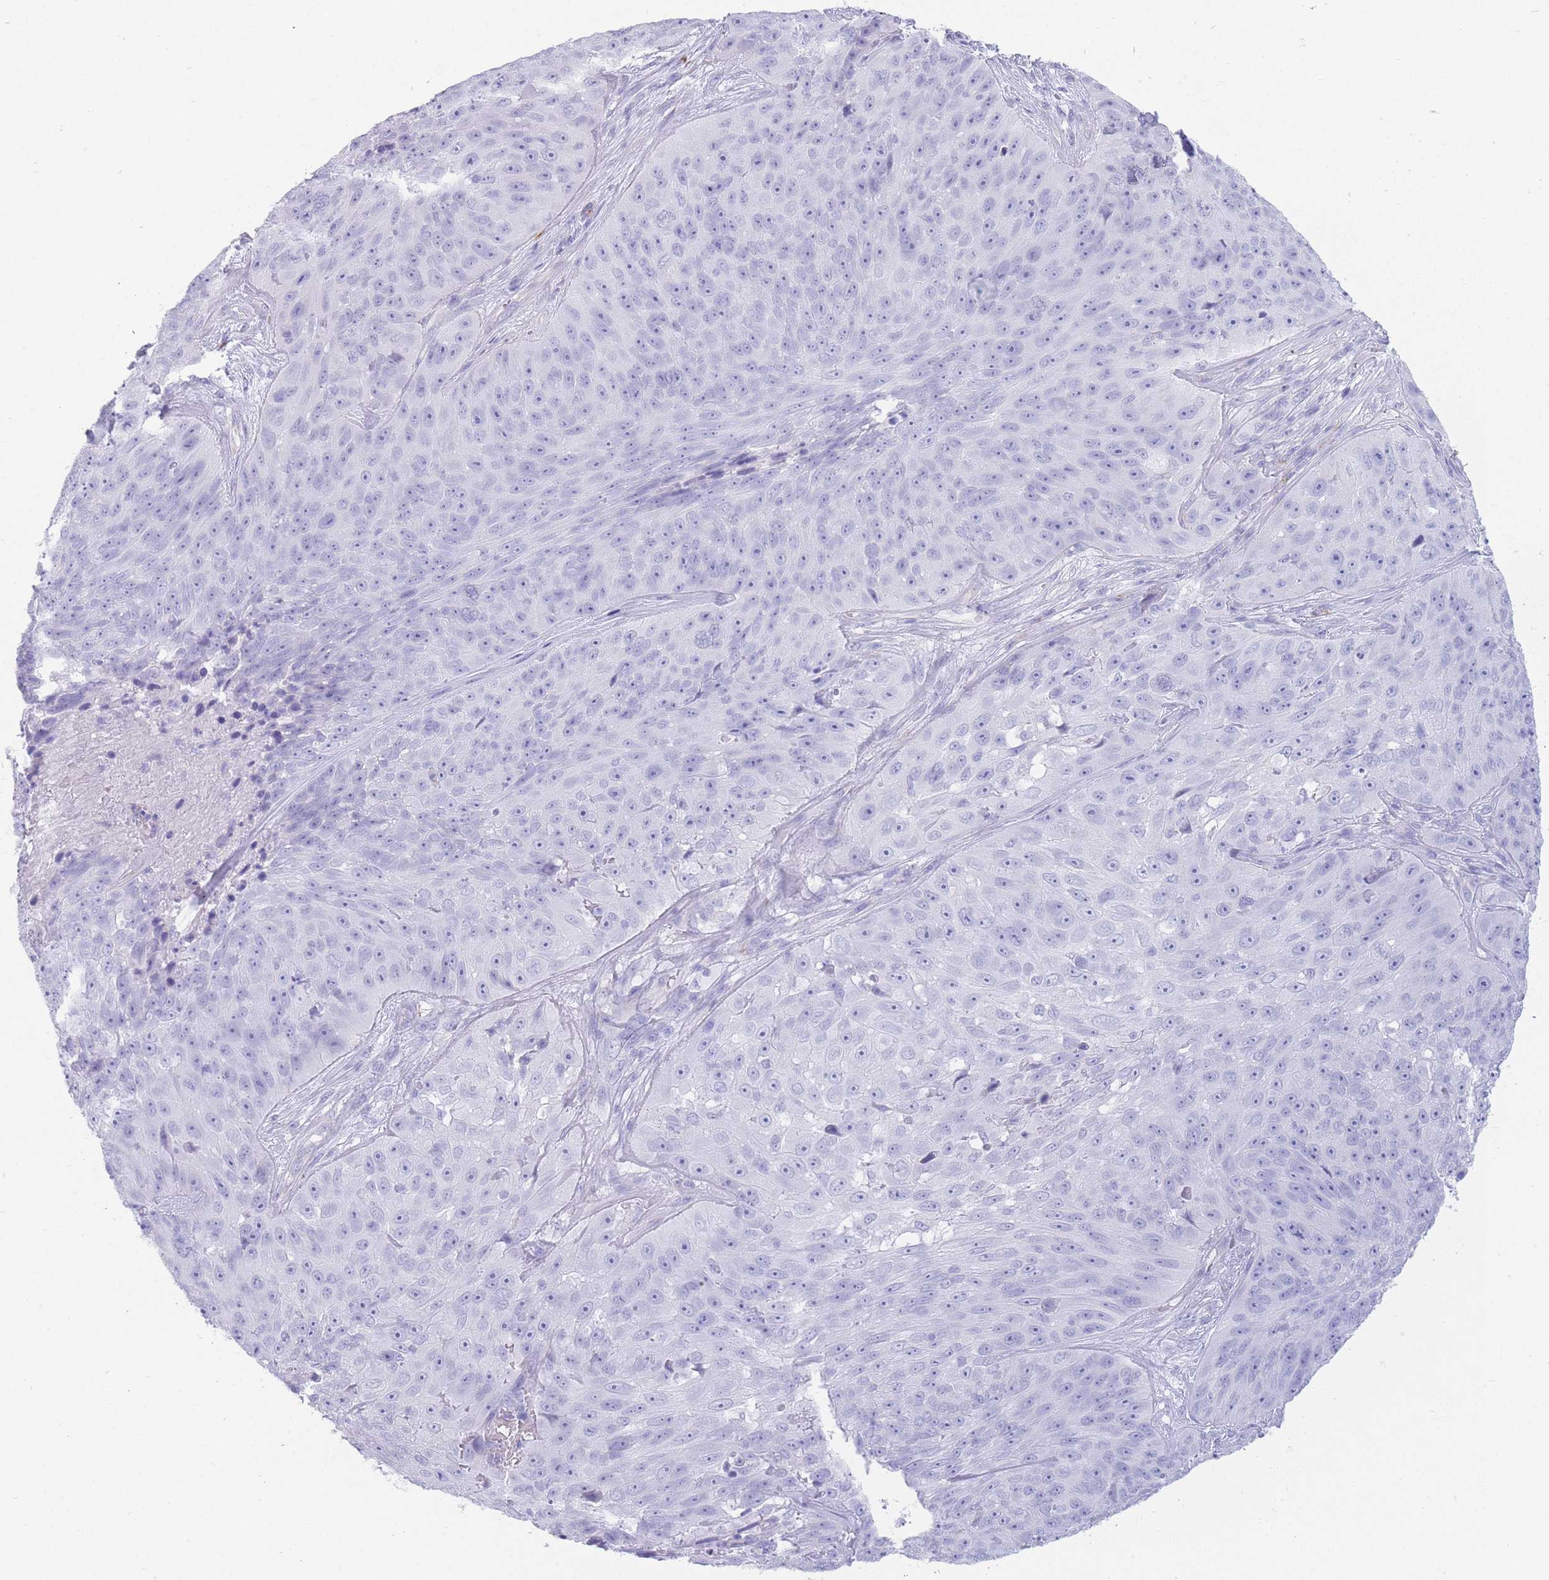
{"staining": {"intensity": "negative", "quantity": "none", "location": "none"}, "tissue": "skin cancer", "cell_type": "Tumor cells", "image_type": "cancer", "snomed": [{"axis": "morphology", "description": "Squamous cell carcinoma, NOS"}, {"axis": "topography", "description": "Skin"}], "caption": "Immunohistochemical staining of human skin cancer exhibits no significant staining in tumor cells.", "gene": "UPK1A", "patient": {"sex": "female", "age": 87}}